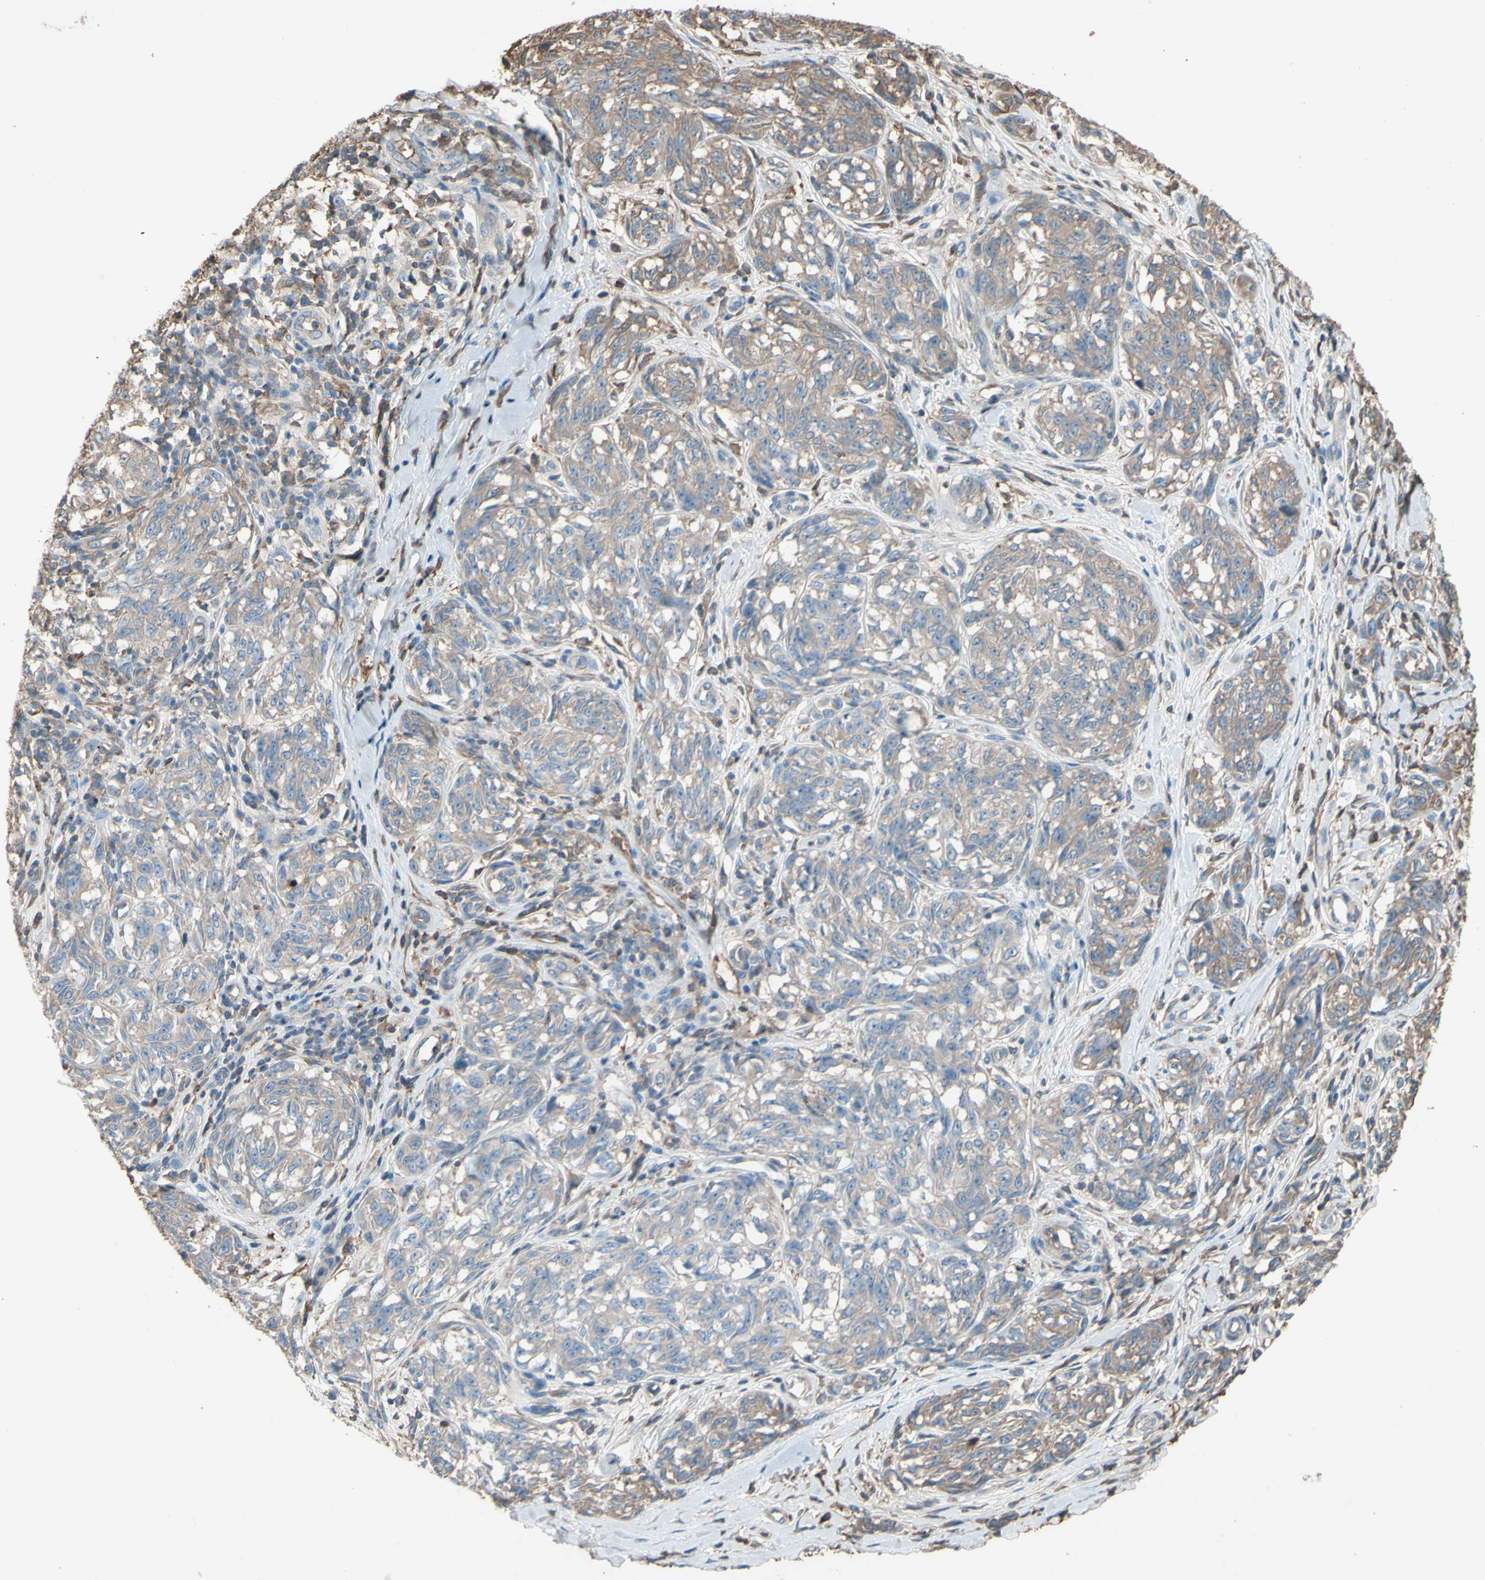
{"staining": {"intensity": "weak", "quantity": "25%-75%", "location": "cytoplasmic/membranous"}, "tissue": "melanoma", "cell_type": "Tumor cells", "image_type": "cancer", "snomed": [{"axis": "morphology", "description": "Malignant melanoma, NOS"}, {"axis": "topography", "description": "Skin"}], "caption": "Weak cytoplasmic/membranous expression for a protein is present in about 25%-75% of tumor cells of melanoma using immunohistochemistry.", "gene": "PTGDS", "patient": {"sex": "female", "age": 64}}